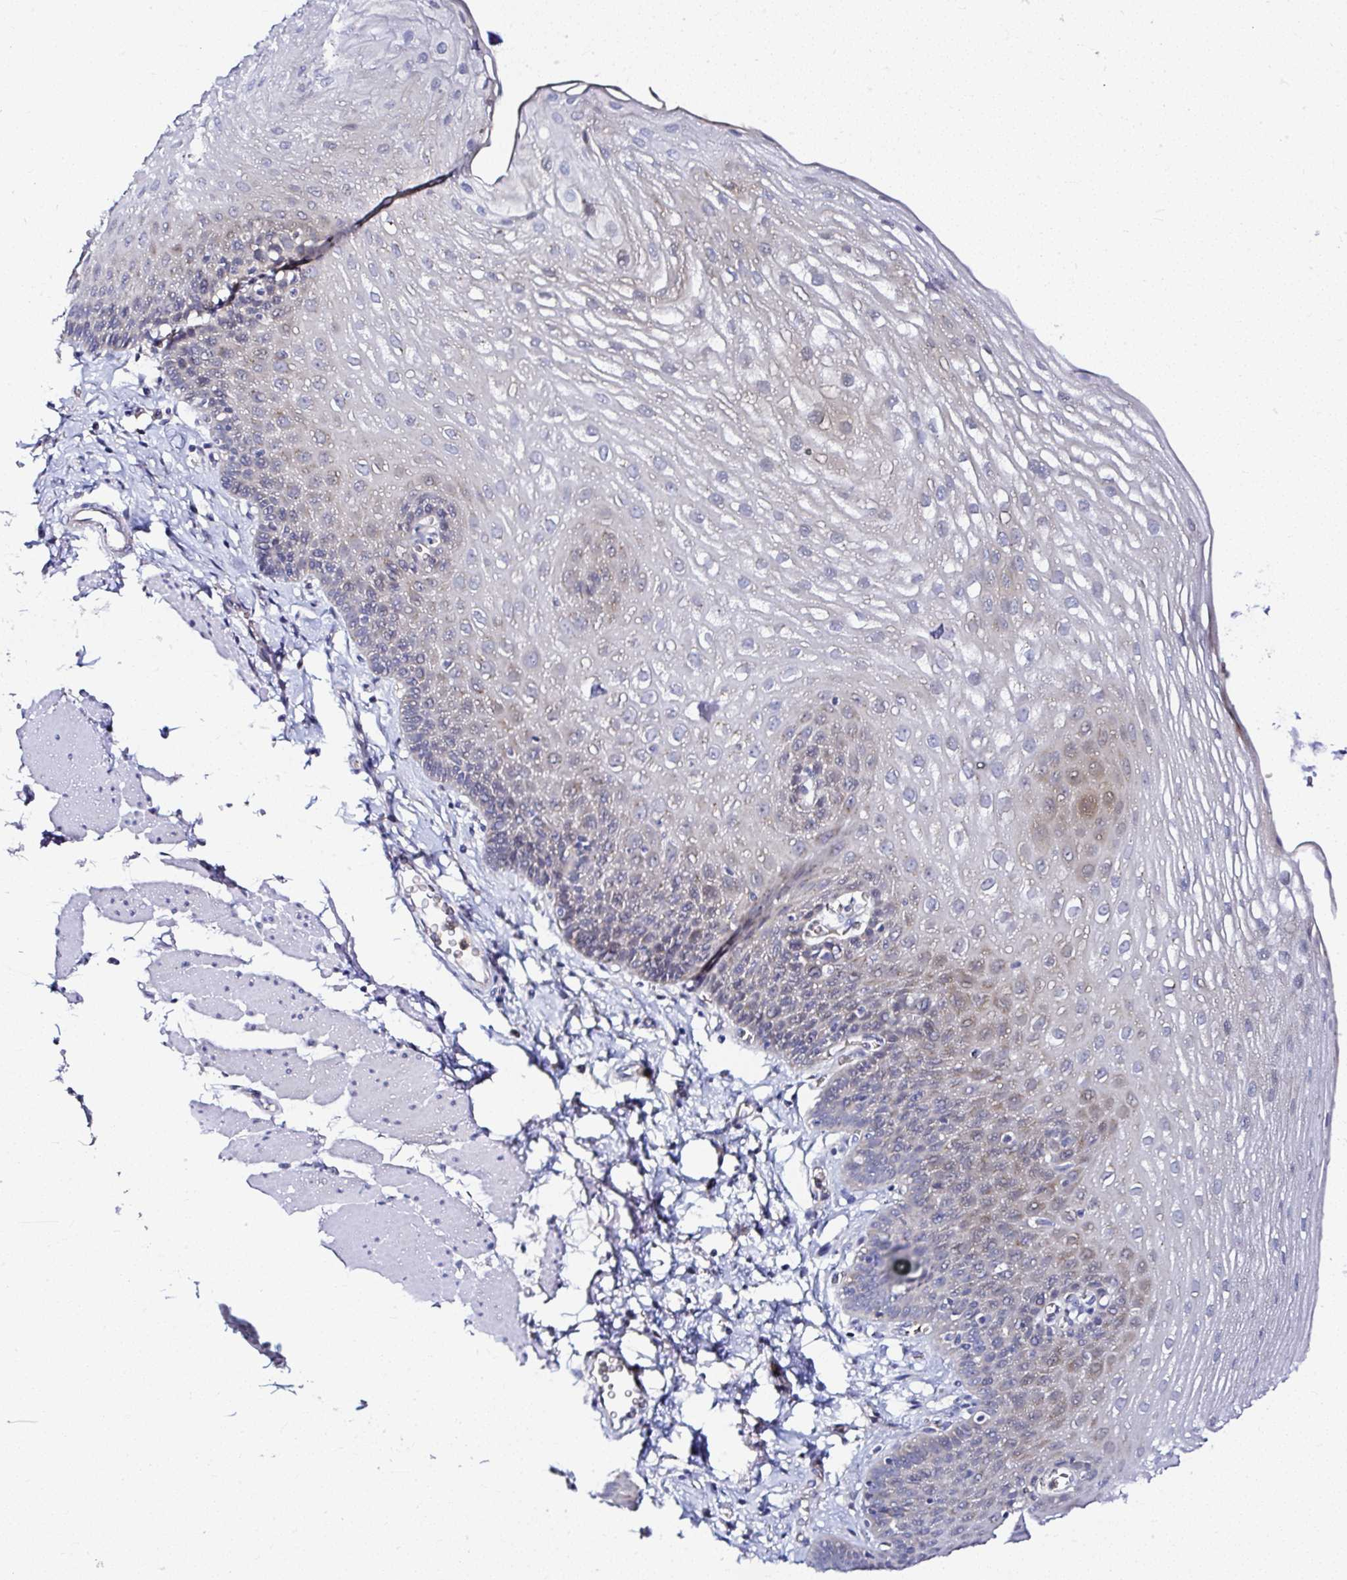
{"staining": {"intensity": "weak", "quantity": "<25%", "location": "cytoplasmic/membranous"}, "tissue": "esophagus", "cell_type": "Squamous epithelial cells", "image_type": "normal", "snomed": [{"axis": "morphology", "description": "Normal tissue, NOS"}, {"axis": "topography", "description": "Esophagus"}], "caption": "Immunohistochemical staining of benign esophagus exhibits no significant expression in squamous epithelial cells.", "gene": "DEPDC5", "patient": {"sex": "female", "age": 81}}